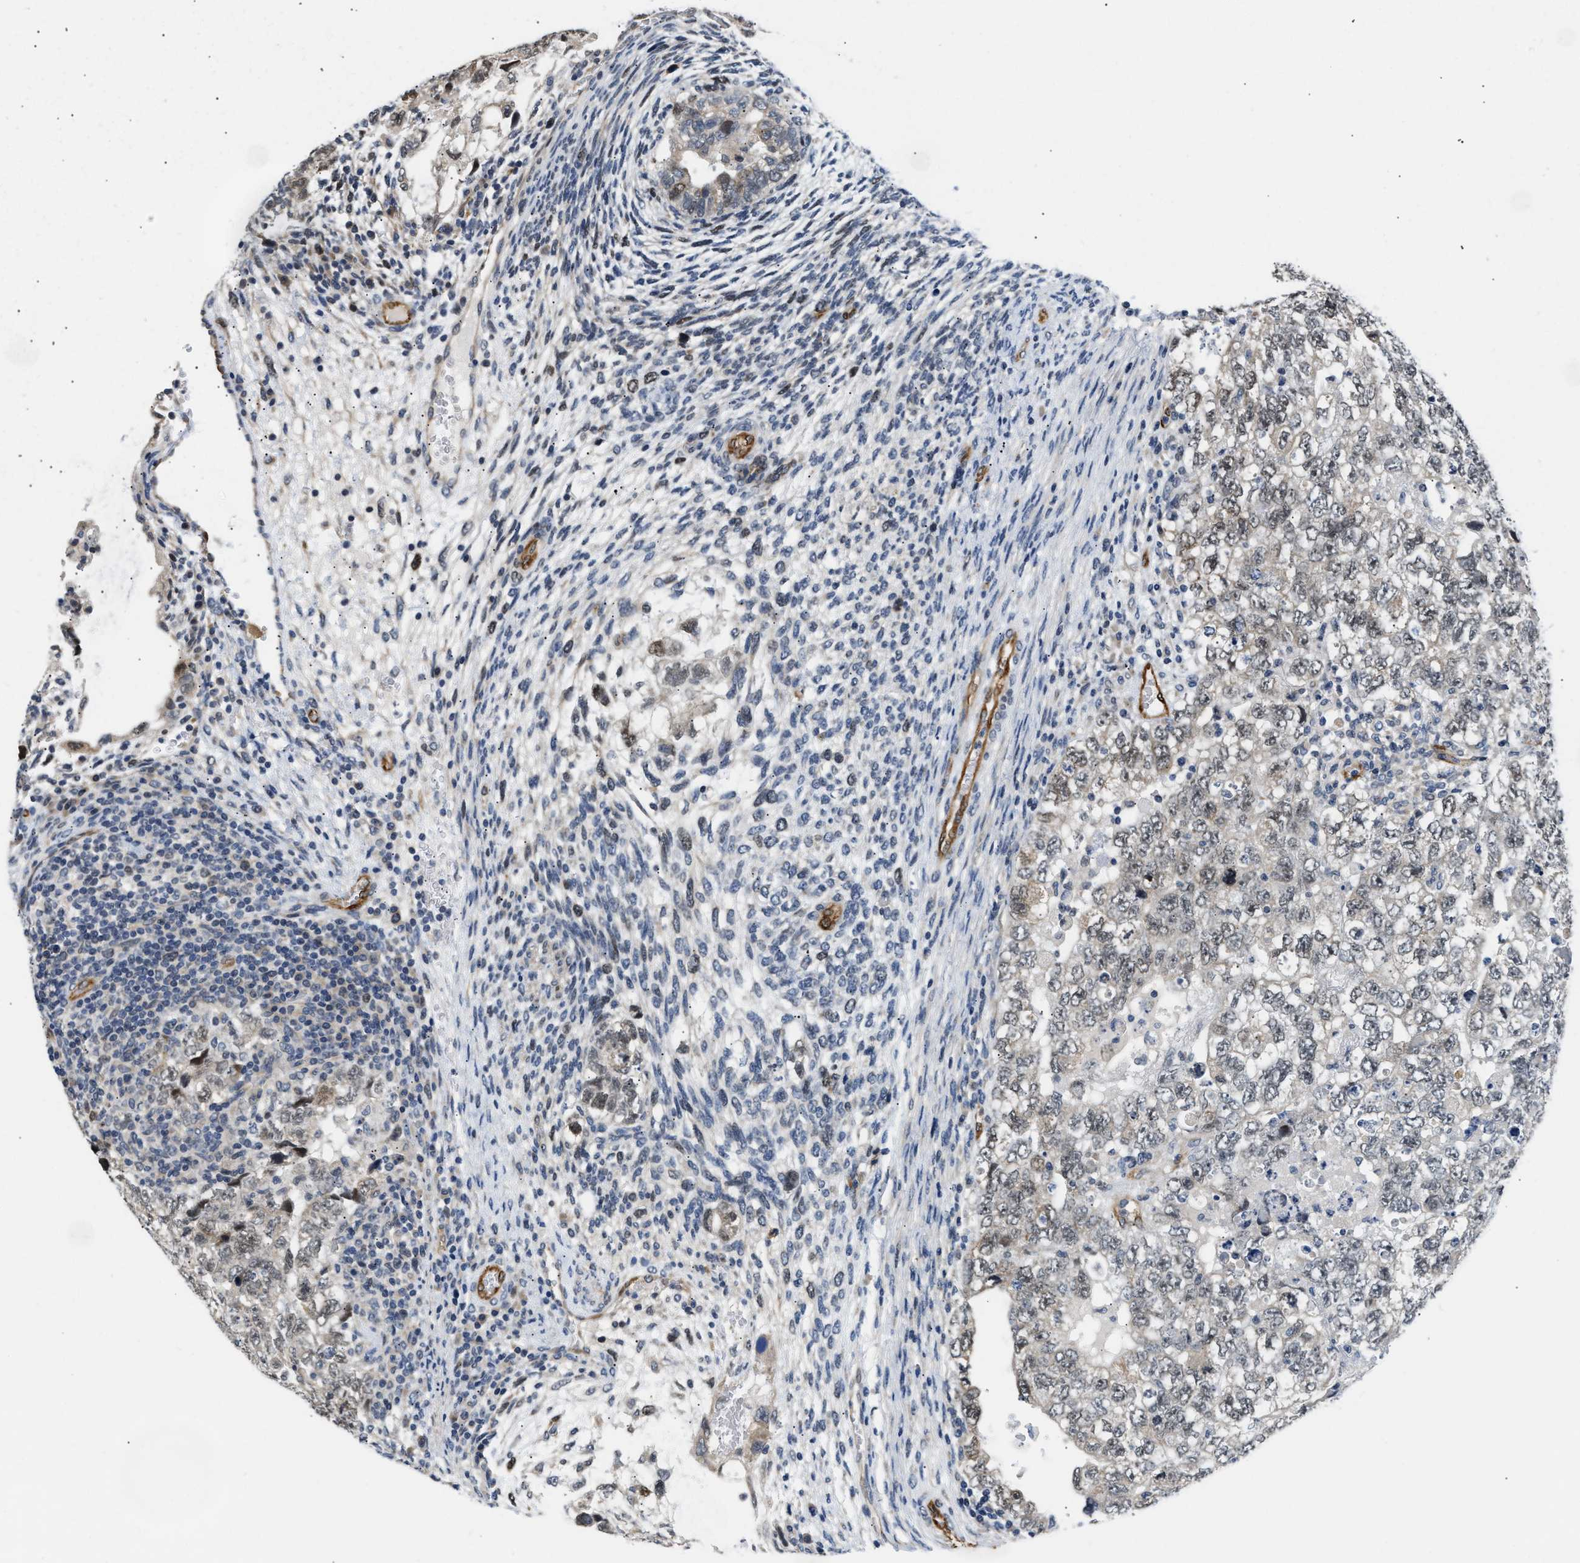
{"staining": {"intensity": "weak", "quantity": "<25%", "location": "nuclear"}, "tissue": "testis cancer", "cell_type": "Tumor cells", "image_type": "cancer", "snomed": [{"axis": "morphology", "description": "Carcinoma, Embryonal, NOS"}, {"axis": "topography", "description": "Testis"}], "caption": "Immunohistochemistry micrograph of human testis embryonal carcinoma stained for a protein (brown), which reveals no positivity in tumor cells. The staining is performed using DAB (3,3'-diaminobenzidine) brown chromogen with nuclei counter-stained in using hematoxylin.", "gene": "CLGN", "patient": {"sex": "male", "age": 36}}